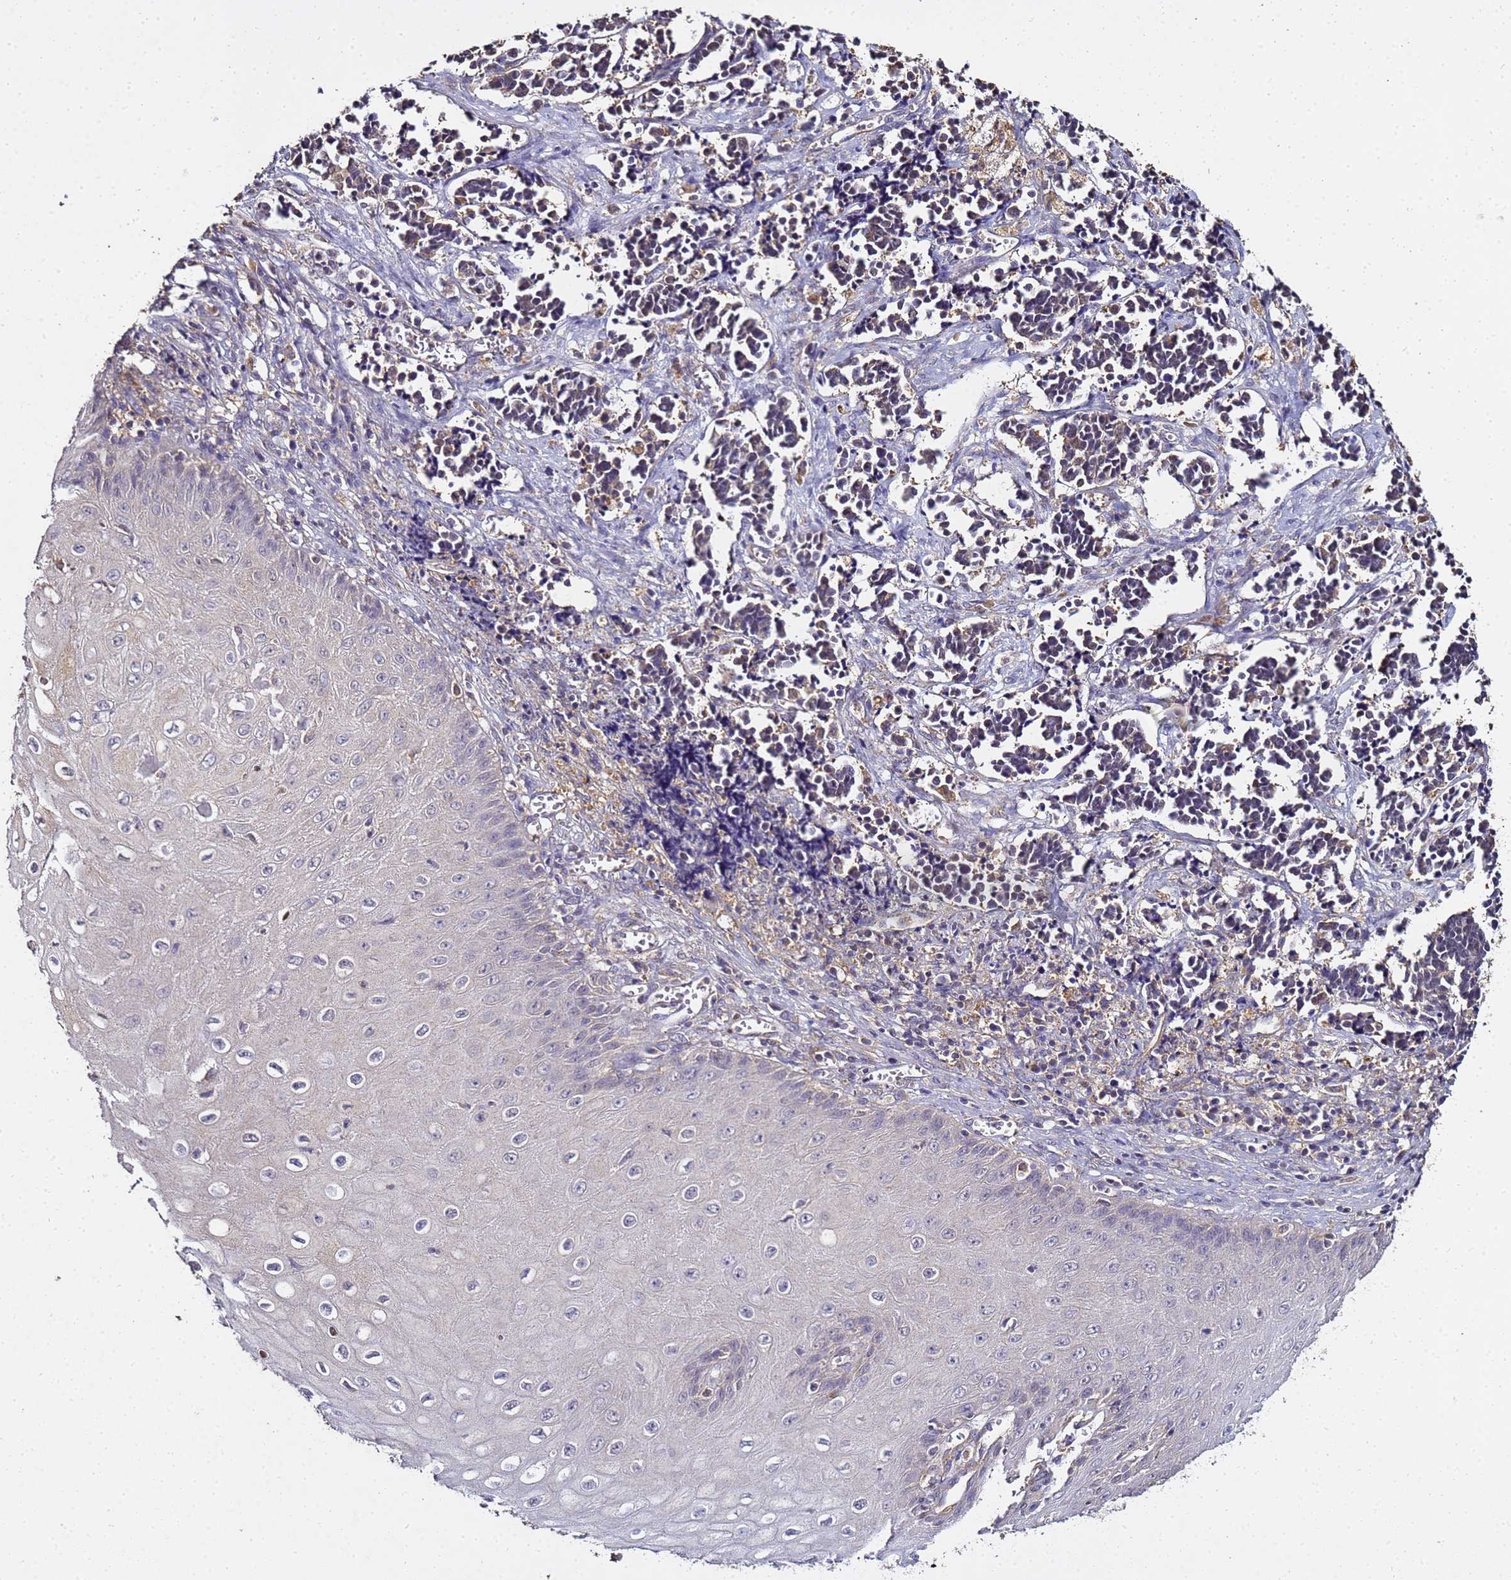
{"staining": {"intensity": "negative", "quantity": "none", "location": "none"}, "tissue": "cervical cancer", "cell_type": "Tumor cells", "image_type": "cancer", "snomed": [{"axis": "morphology", "description": "Normal tissue, NOS"}, {"axis": "morphology", "description": "Squamous cell carcinoma, NOS"}, {"axis": "topography", "description": "Cervix"}], "caption": "High magnification brightfield microscopy of squamous cell carcinoma (cervical) stained with DAB (brown) and counterstained with hematoxylin (blue): tumor cells show no significant expression. Brightfield microscopy of immunohistochemistry (IHC) stained with DAB (3,3'-diaminobenzidine) (brown) and hematoxylin (blue), captured at high magnification.", "gene": "ENOPH1", "patient": {"sex": "female", "age": 35}}